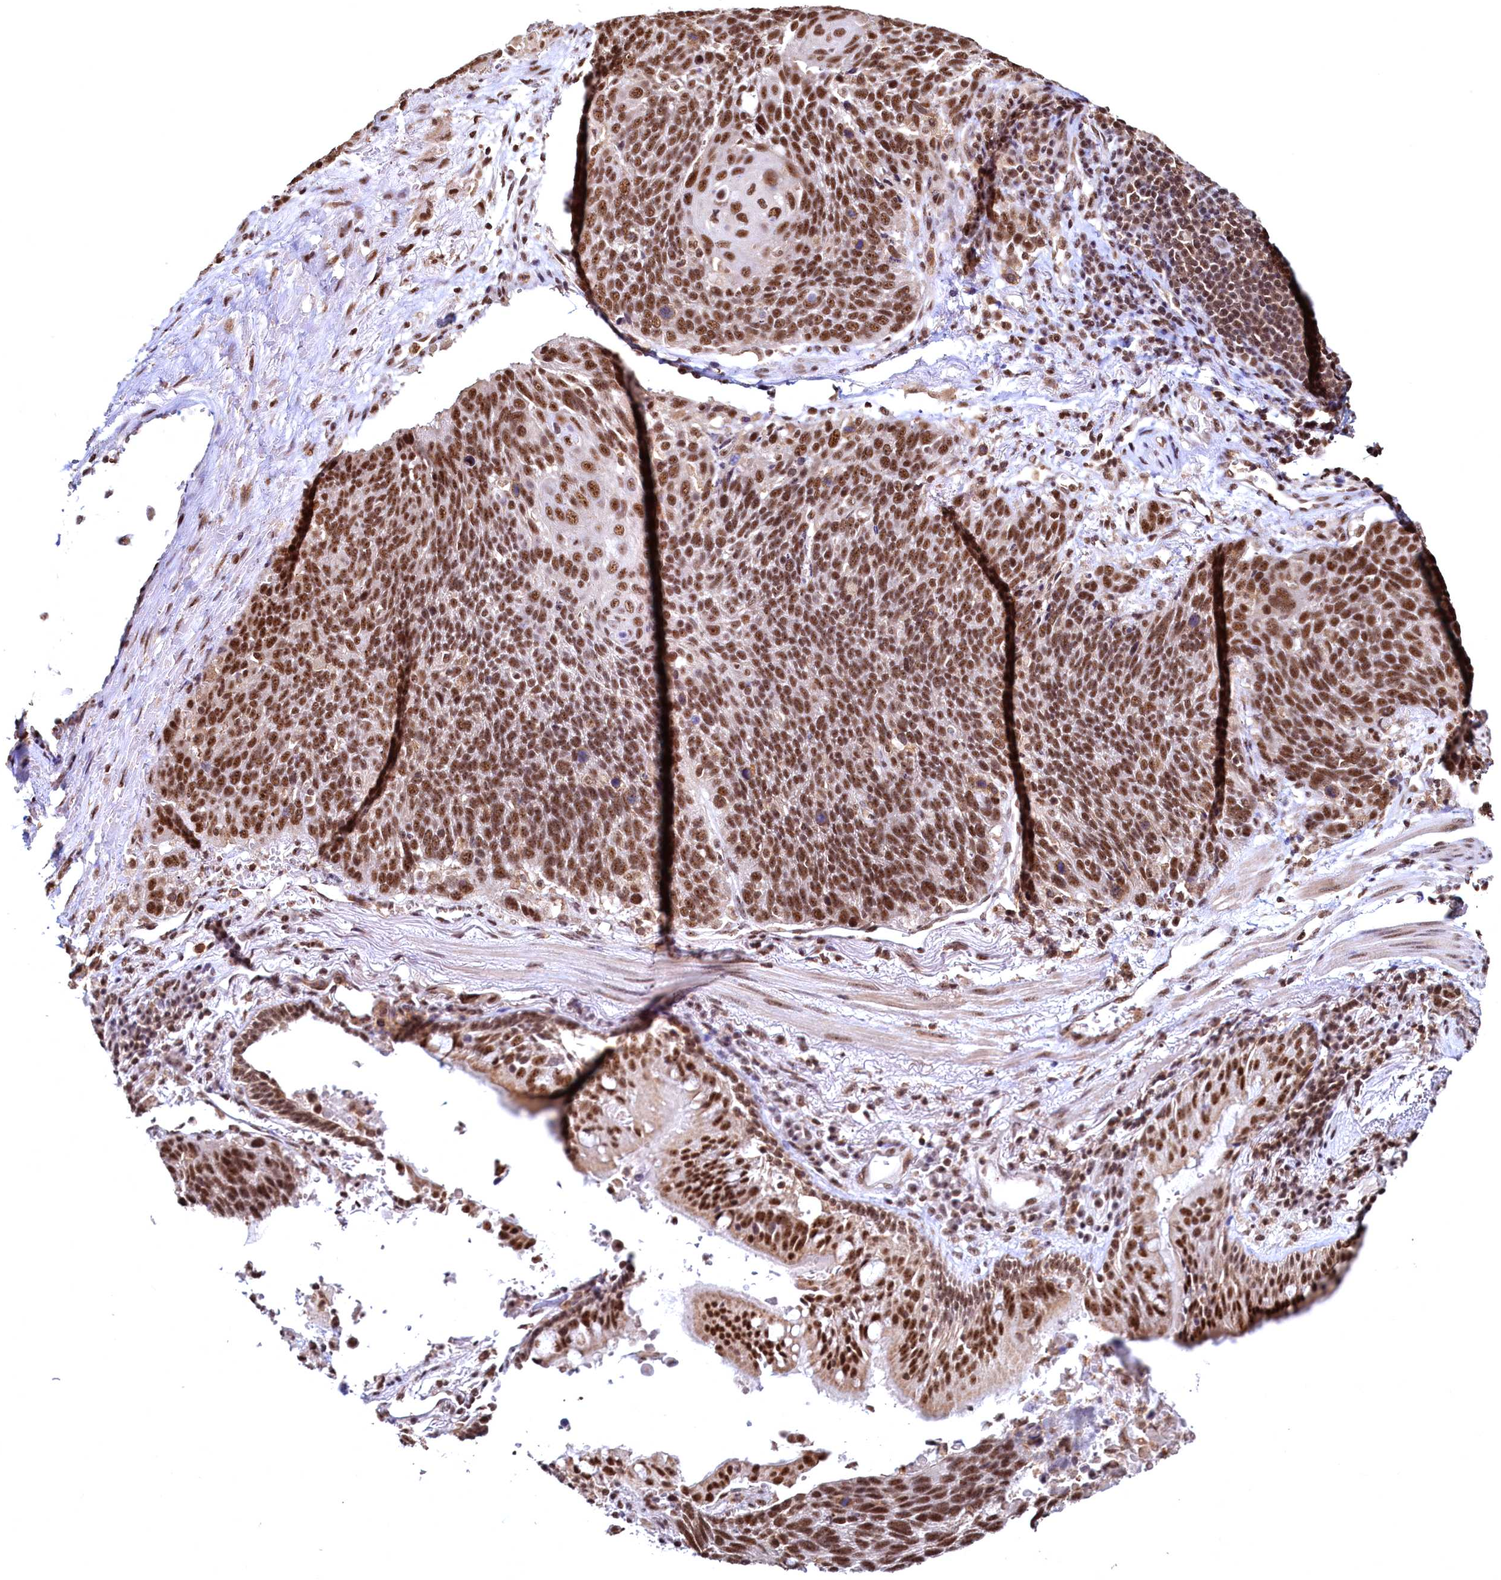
{"staining": {"intensity": "strong", "quantity": ">75%", "location": "nuclear"}, "tissue": "lung cancer", "cell_type": "Tumor cells", "image_type": "cancer", "snomed": [{"axis": "morphology", "description": "Squamous cell carcinoma, NOS"}, {"axis": "topography", "description": "Lung"}], "caption": "Immunohistochemical staining of squamous cell carcinoma (lung) displays strong nuclear protein positivity in about >75% of tumor cells.", "gene": "RSRC2", "patient": {"sex": "male", "age": 66}}